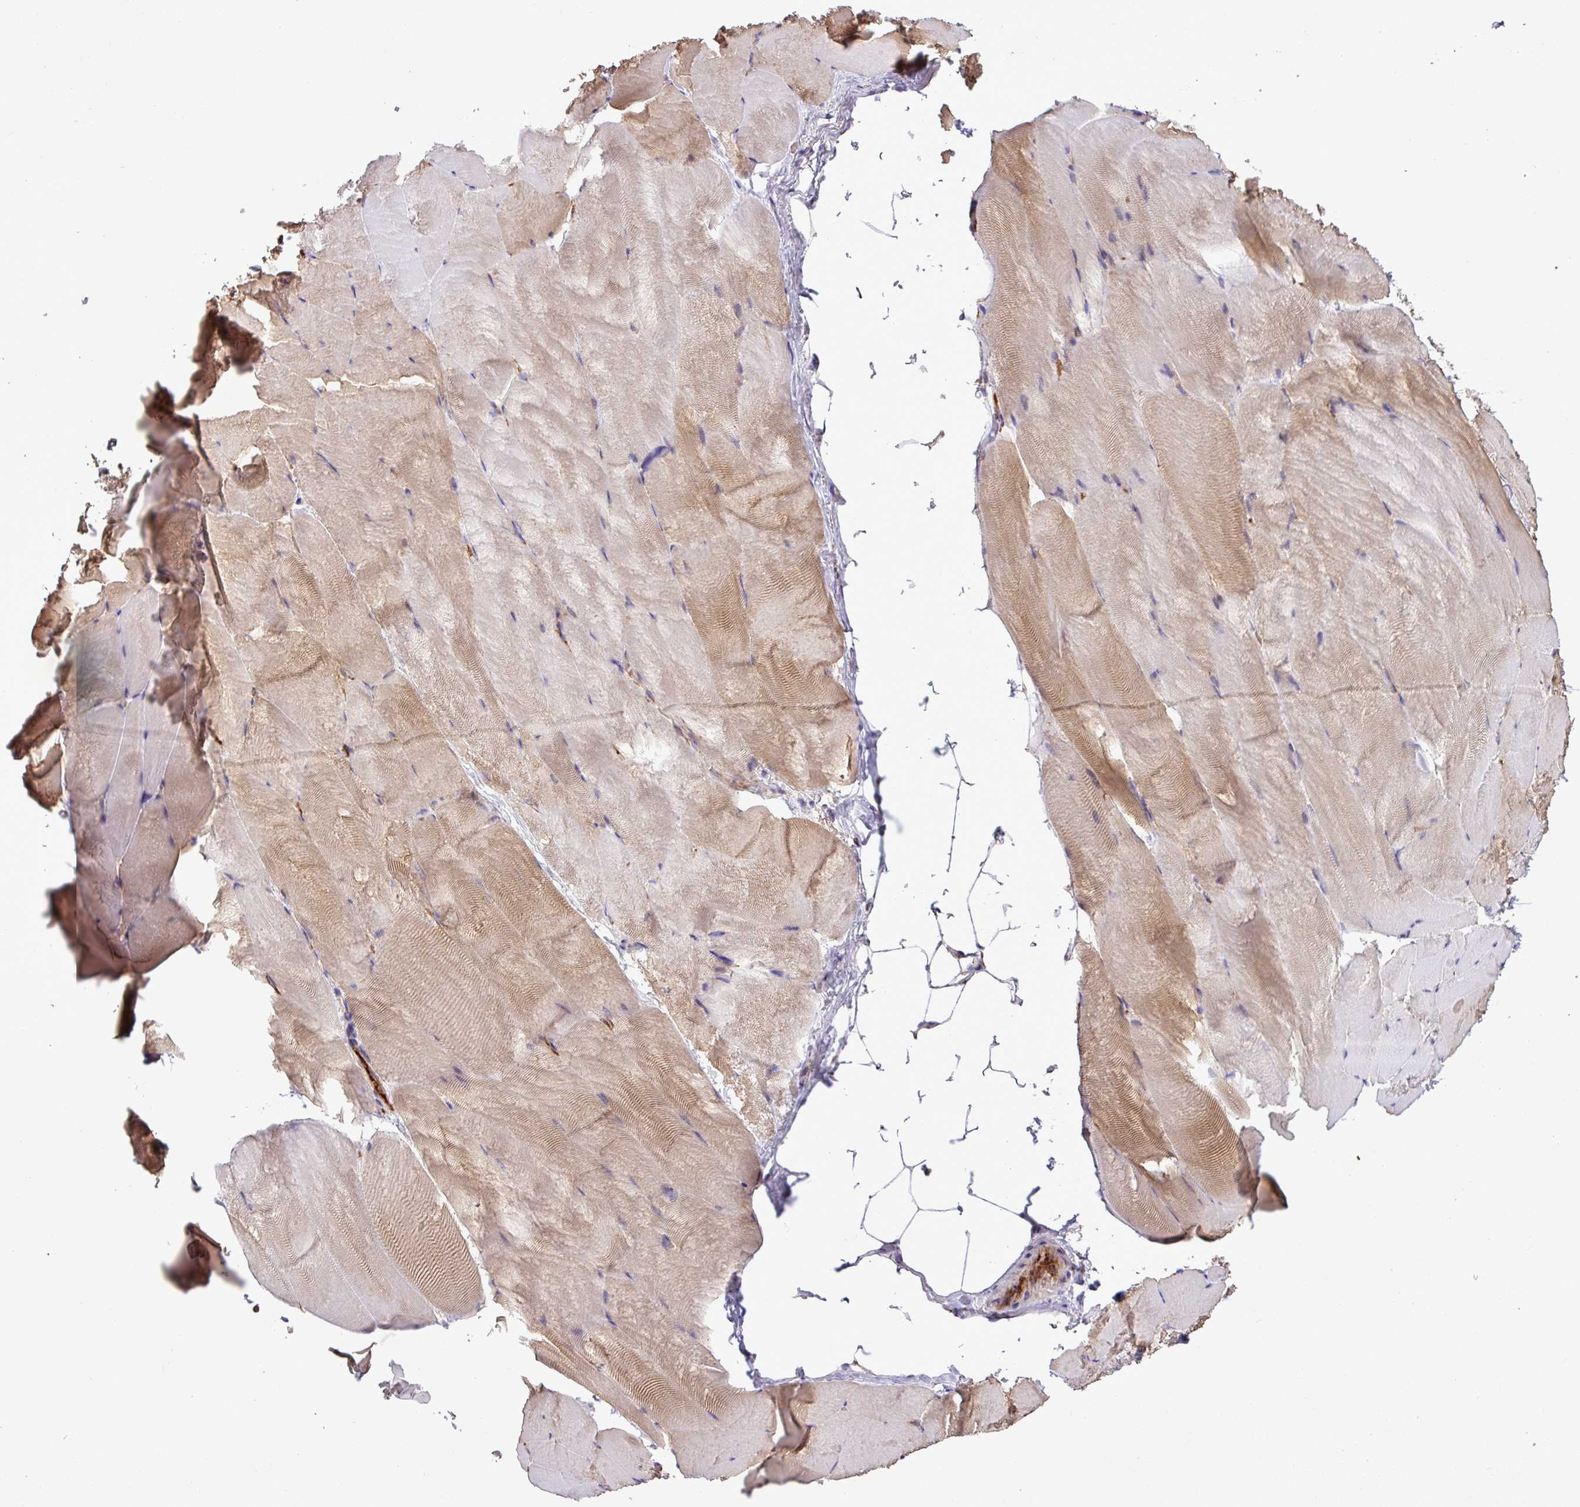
{"staining": {"intensity": "moderate", "quantity": "25%-75%", "location": "cytoplasmic/membranous"}, "tissue": "skeletal muscle", "cell_type": "Myocytes", "image_type": "normal", "snomed": [{"axis": "morphology", "description": "Normal tissue, NOS"}, {"axis": "topography", "description": "Skeletal muscle"}], "caption": "Skeletal muscle stained with a brown dye reveals moderate cytoplasmic/membranous positive expression in about 25%-75% of myocytes.", "gene": "CWH43", "patient": {"sex": "female", "age": 64}}